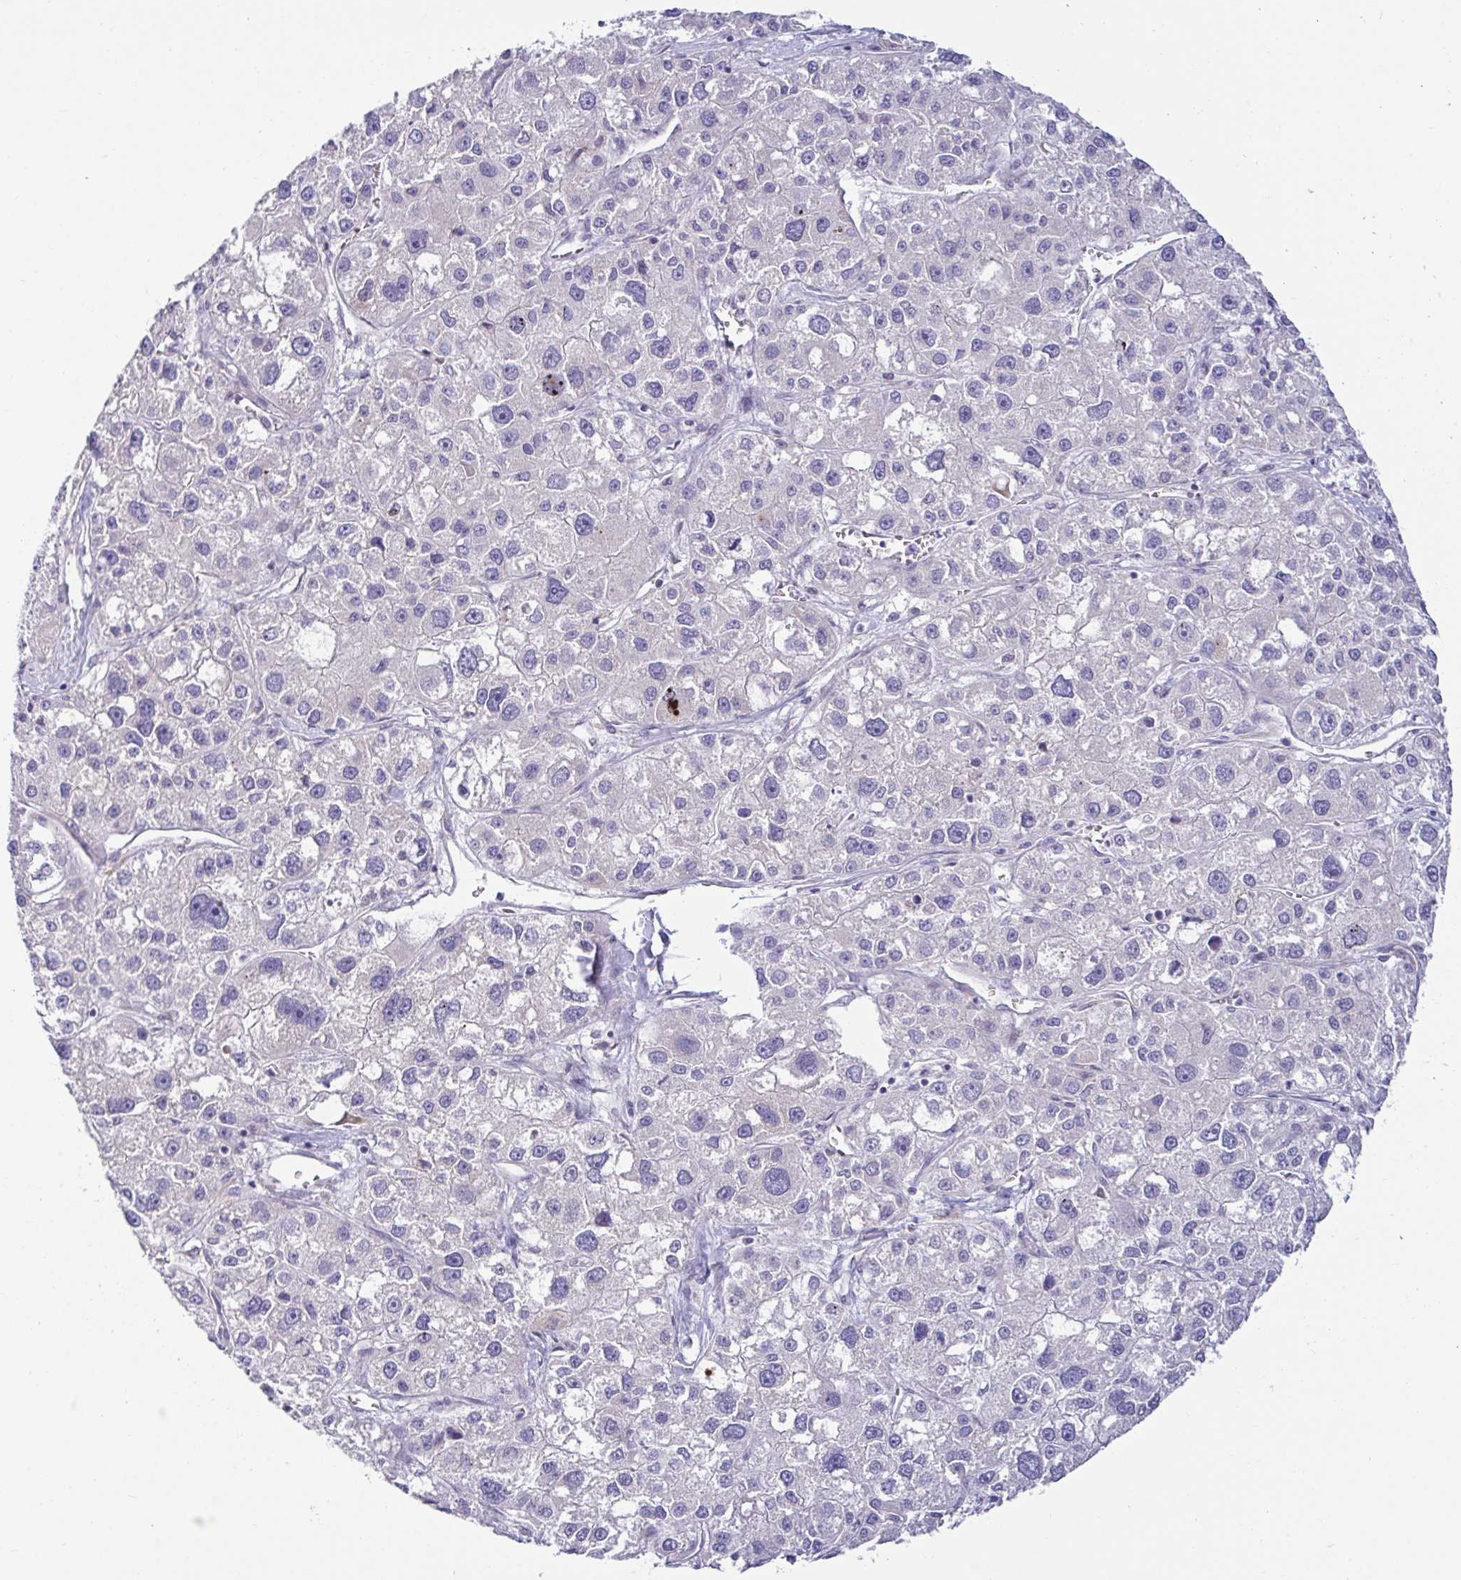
{"staining": {"intensity": "negative", "quantity": "none", "location": "none"}, "tissue": "liver cancer", "cell_type": "Tumor cells", "image_type": "cancer", "snomed": [{"axis": "morphology", "description": "Carcinoma, Hepatocellular, NOS"}, {"axis": "topography", "description": "Liver"}], "caption": "An IHC histopathology image of liver hepatocellular carcinoma is shown. There is no staining in tumor cells of liver hepatocellular carcinoma.", "gene": "TFPI2", "patient": {"sex": "male", "age": 73}}